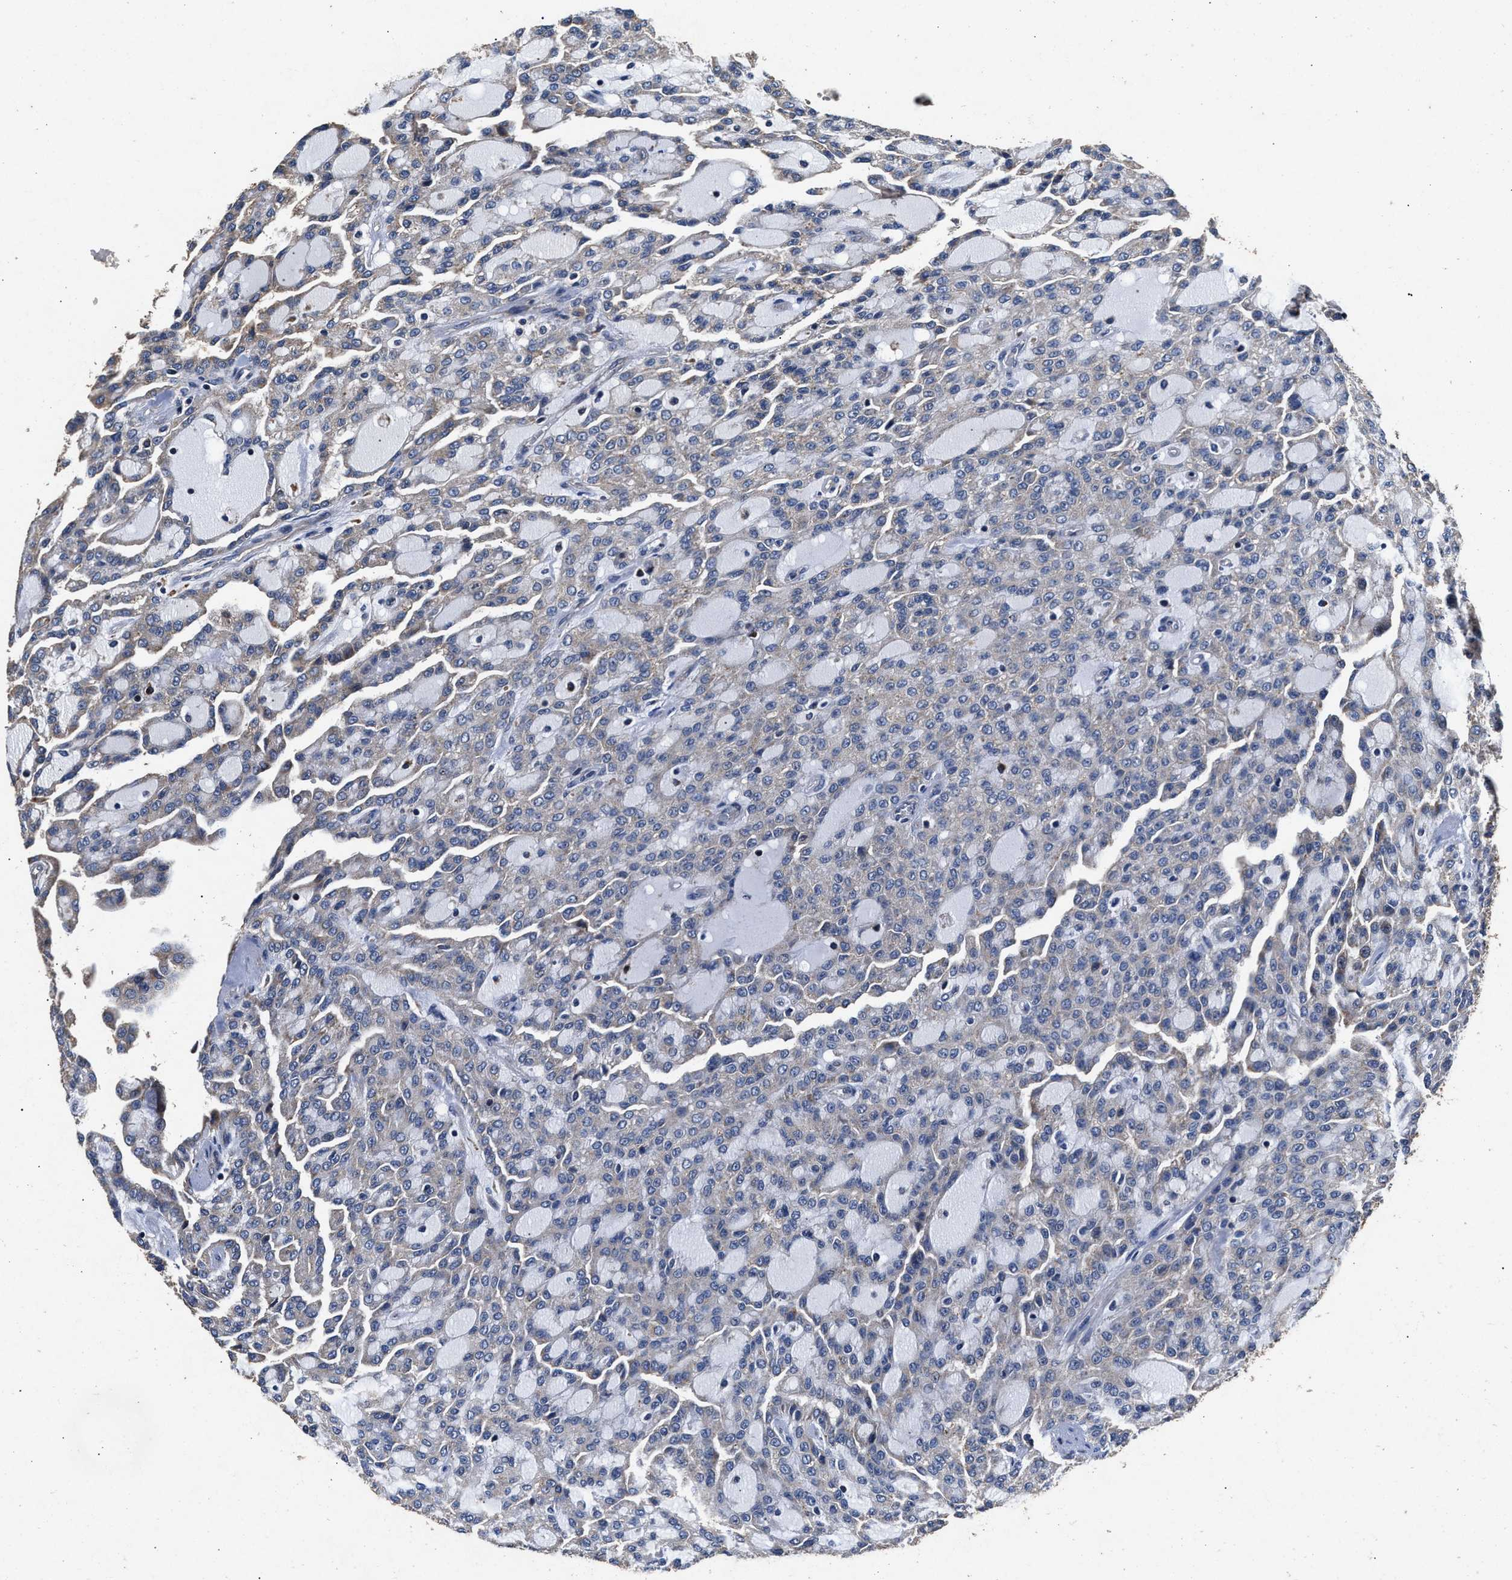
{"staining": {"intensity": "negative", "quantity": "none", "location": "none"}, "tissue": "renal cancer", "cell_type": "Tumor cells", "image_type": "cancer", "snomed": [{"axis": "morphology", "description": "Adenocarcinoma, NOS"}, {"axis": "topography", "description": "Kidney"}], "caption": "This is an IHC image of human adenocarcinoma (renal). There is no expression in tumor cells.", "gene": "NFKB2", "patient": {"sex": "male", "age": 63}}